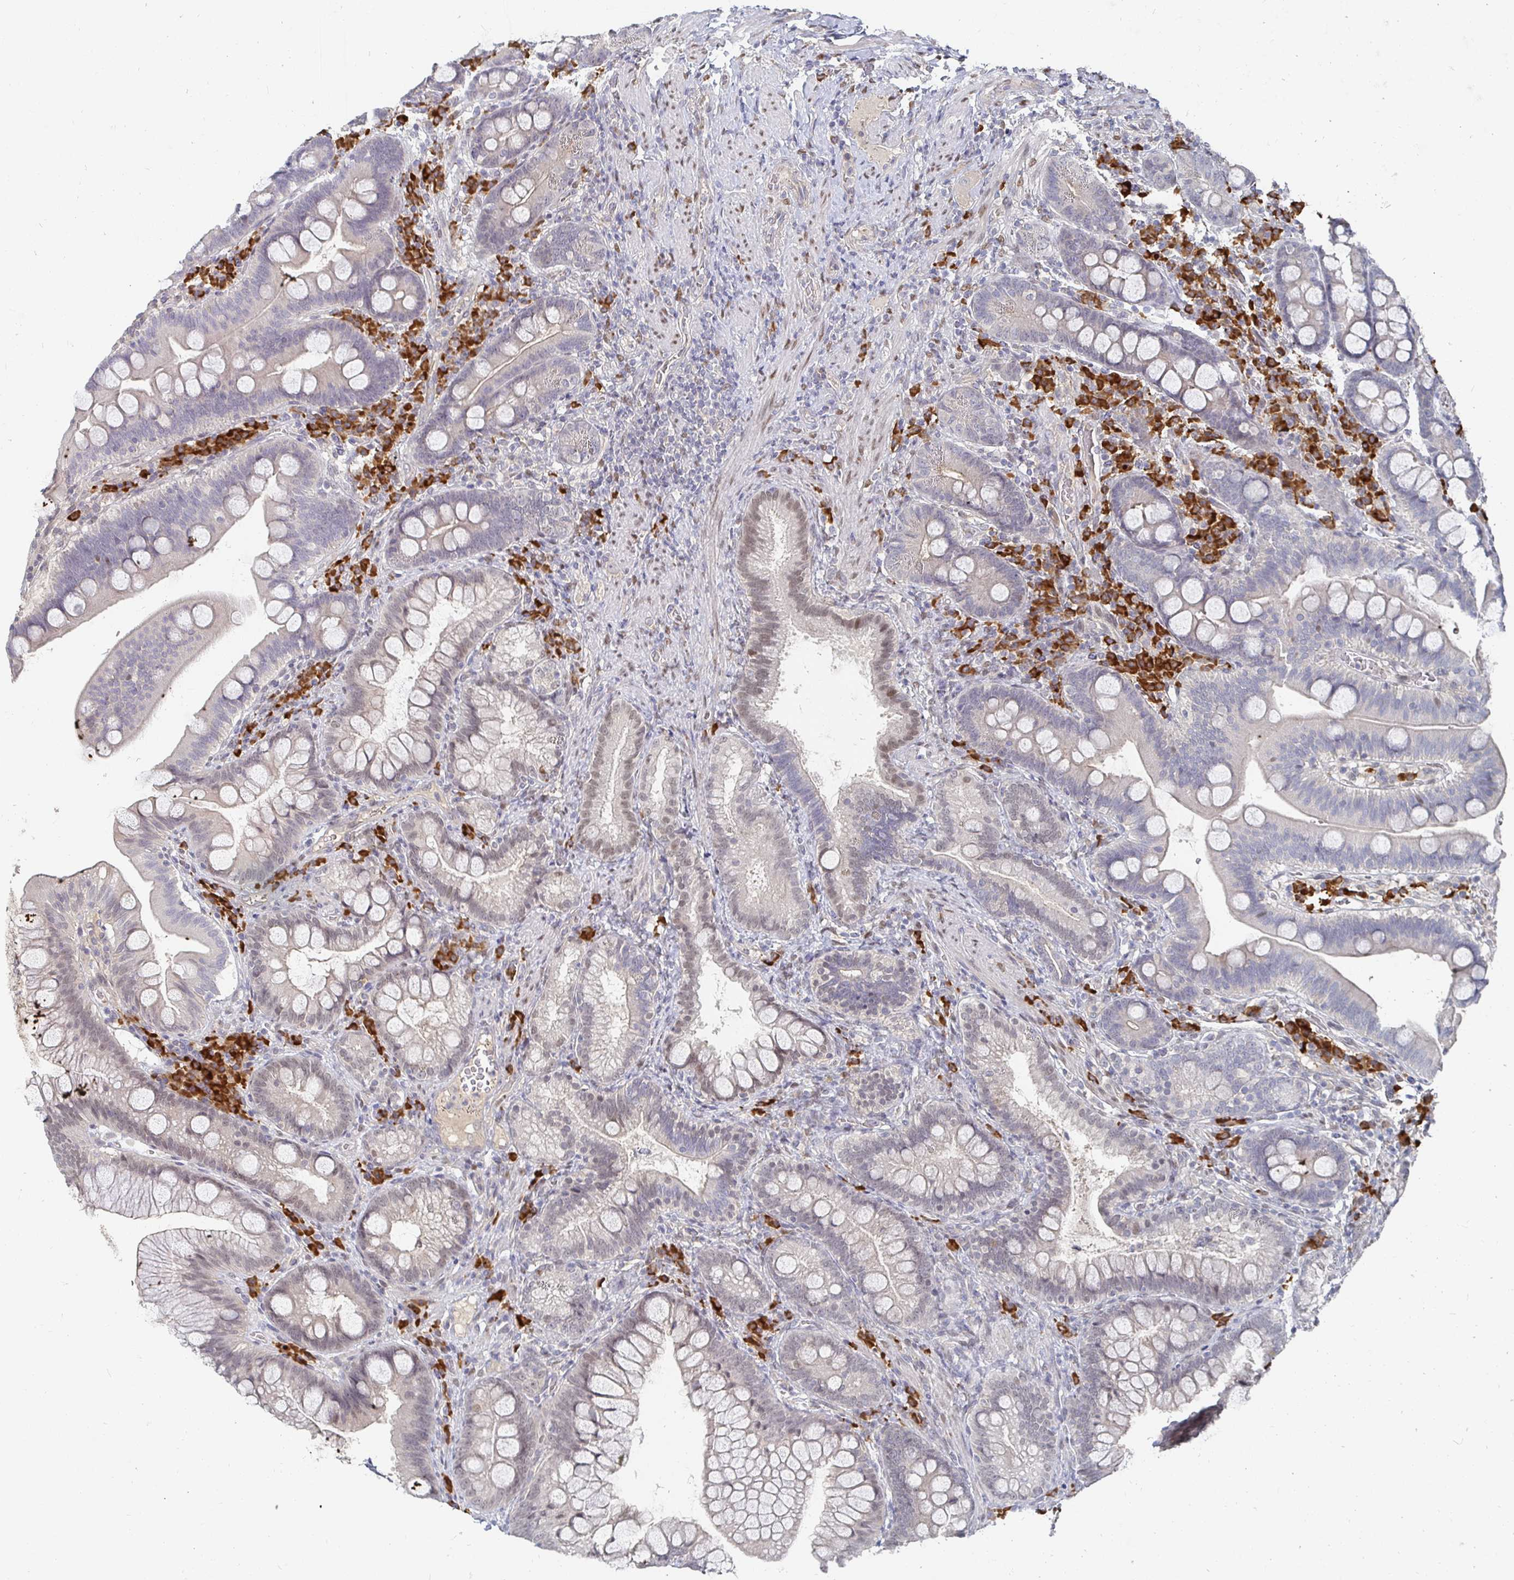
{"staining": {"intensity": "weak", "quantity": "<25%", "location": "nuclear"}, "tissue": "duodenum", "cell_type": "Glandular cells", "image_type": "normal", "snomed": [{"axis": "morphology", "description": "Normal tissue, NOS"}, {"axis": "topography", "description": "Pancreas"}, {"axis": "topography", "description": "Duodenum"}], "caption": "The photomicrograph shows no significant expression in glandular cells of duodenum. (DAB IHC with hematoxylin counter stain).", "gene": "MEIS1", "patient": {"sex": "male", "age": 59}}